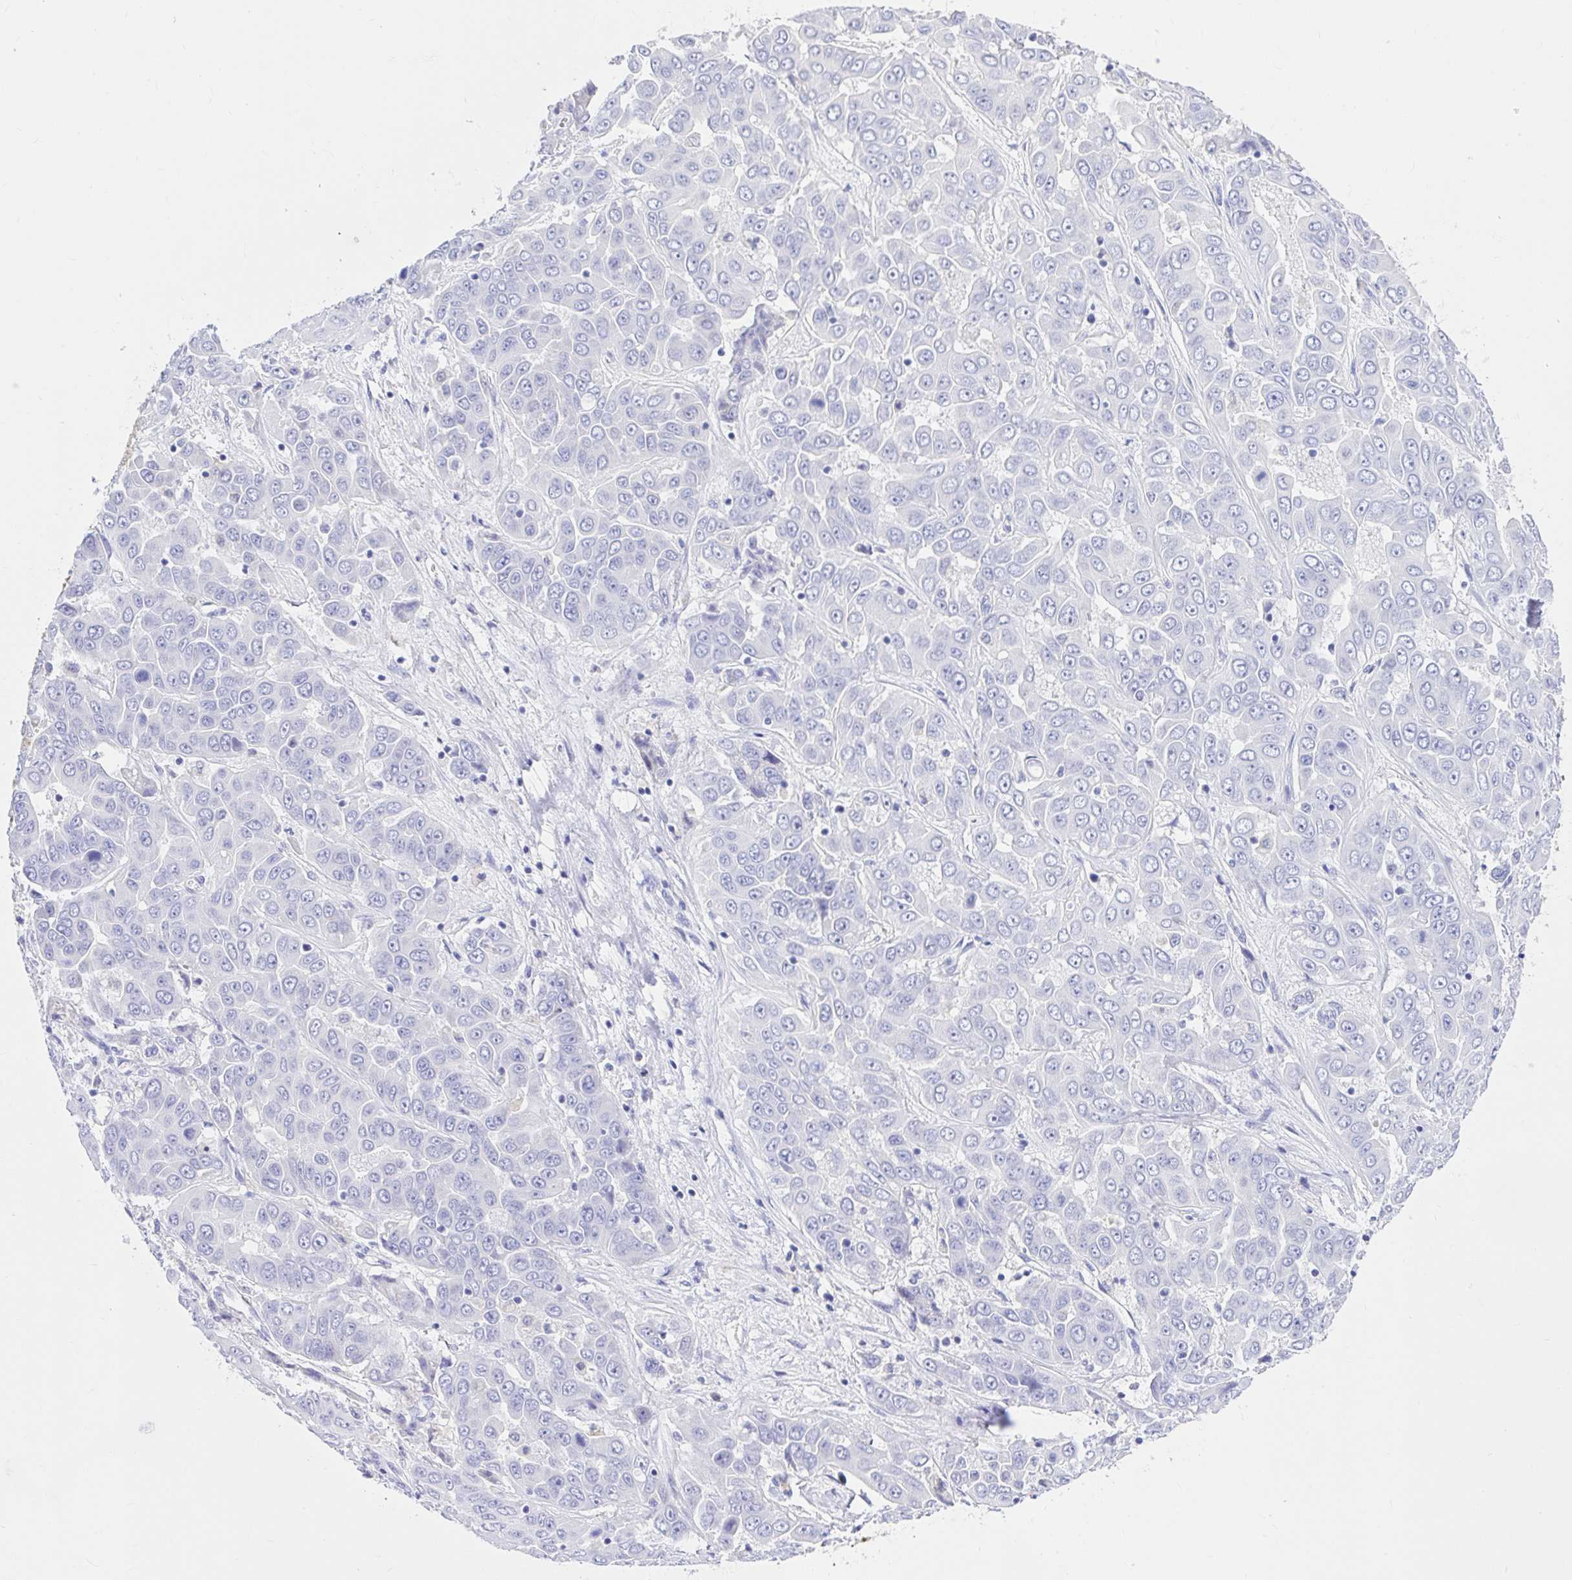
{"staining": {"intensity": "negative", "quantity": "none", "location": "none"}, "tissue": "liver cancer", "cell_type": "Tumor cells", "image_type": "cancer", "snomed": [{"axis": "morphology", "description": "Cholangiocarcinoma"}, {"axis": "topography", "description": "Liver"}], "caption": "Immunohistochemical staining of liver cancer shows no significant staining in tumor cells. (DAB immunohistochemistry (IHC) with hematoxylin counter stain).", "gene": "BACE2", "patient": {"sex": "female", "age": 52}}